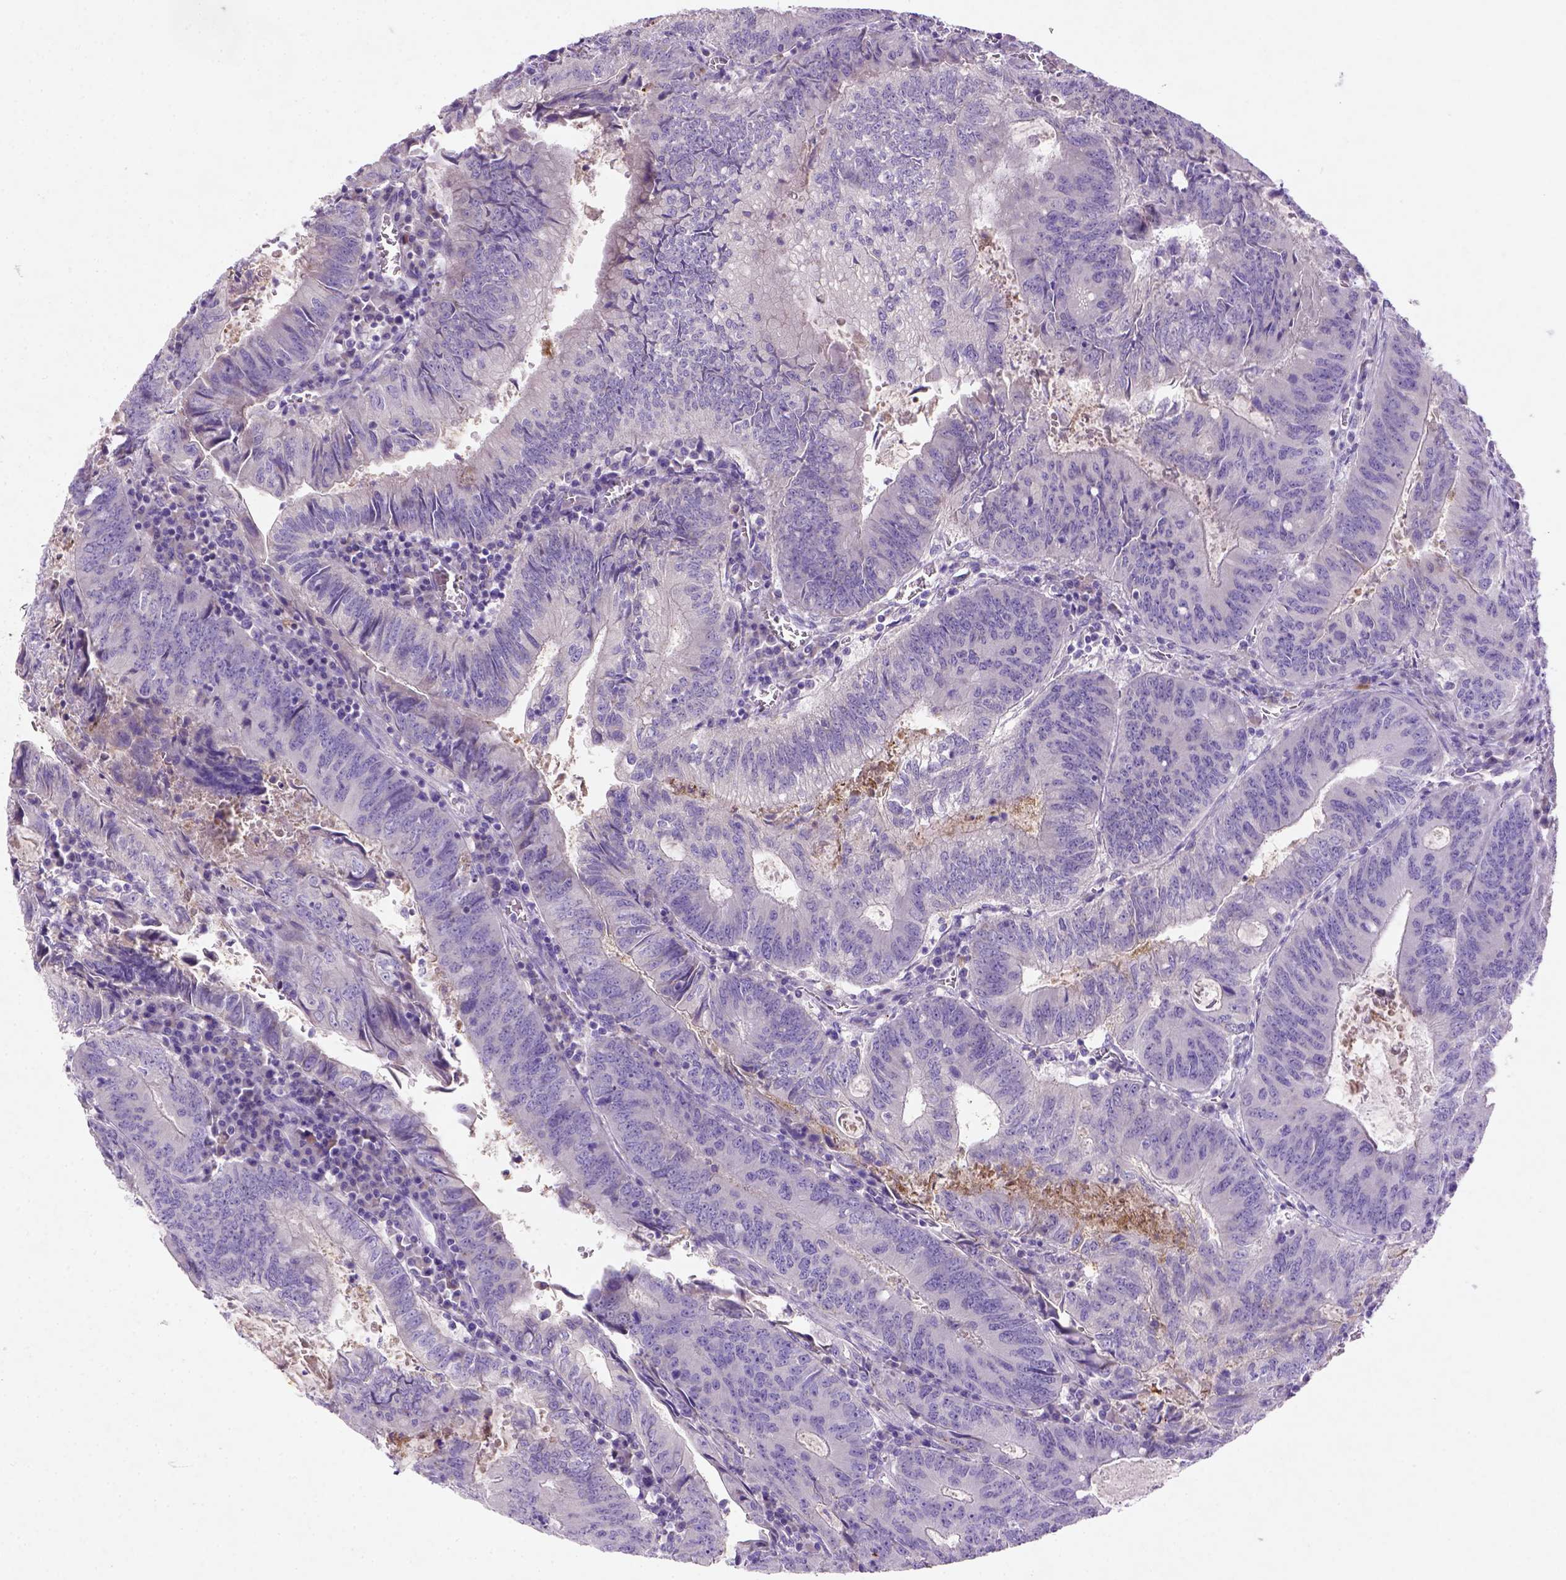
{"staining": {"intensity": "negative", "quantity": "none", "location": "none"}, "tissue": "colorectal cancer", "cell_type": "Tumor cells", "image_type": "cancer", "snomed": [{"axis": "morphology", "description": "Adenocarcinoma, NOS"}, {"axis": "topography", "description": "Colon"}], "caption": "Image shows no protein positivity in tumor cells of adenocarcinoma (colorectal) tissue.", "gene": "NUDT2", "patient": {"sex": "male", "age": 67}}